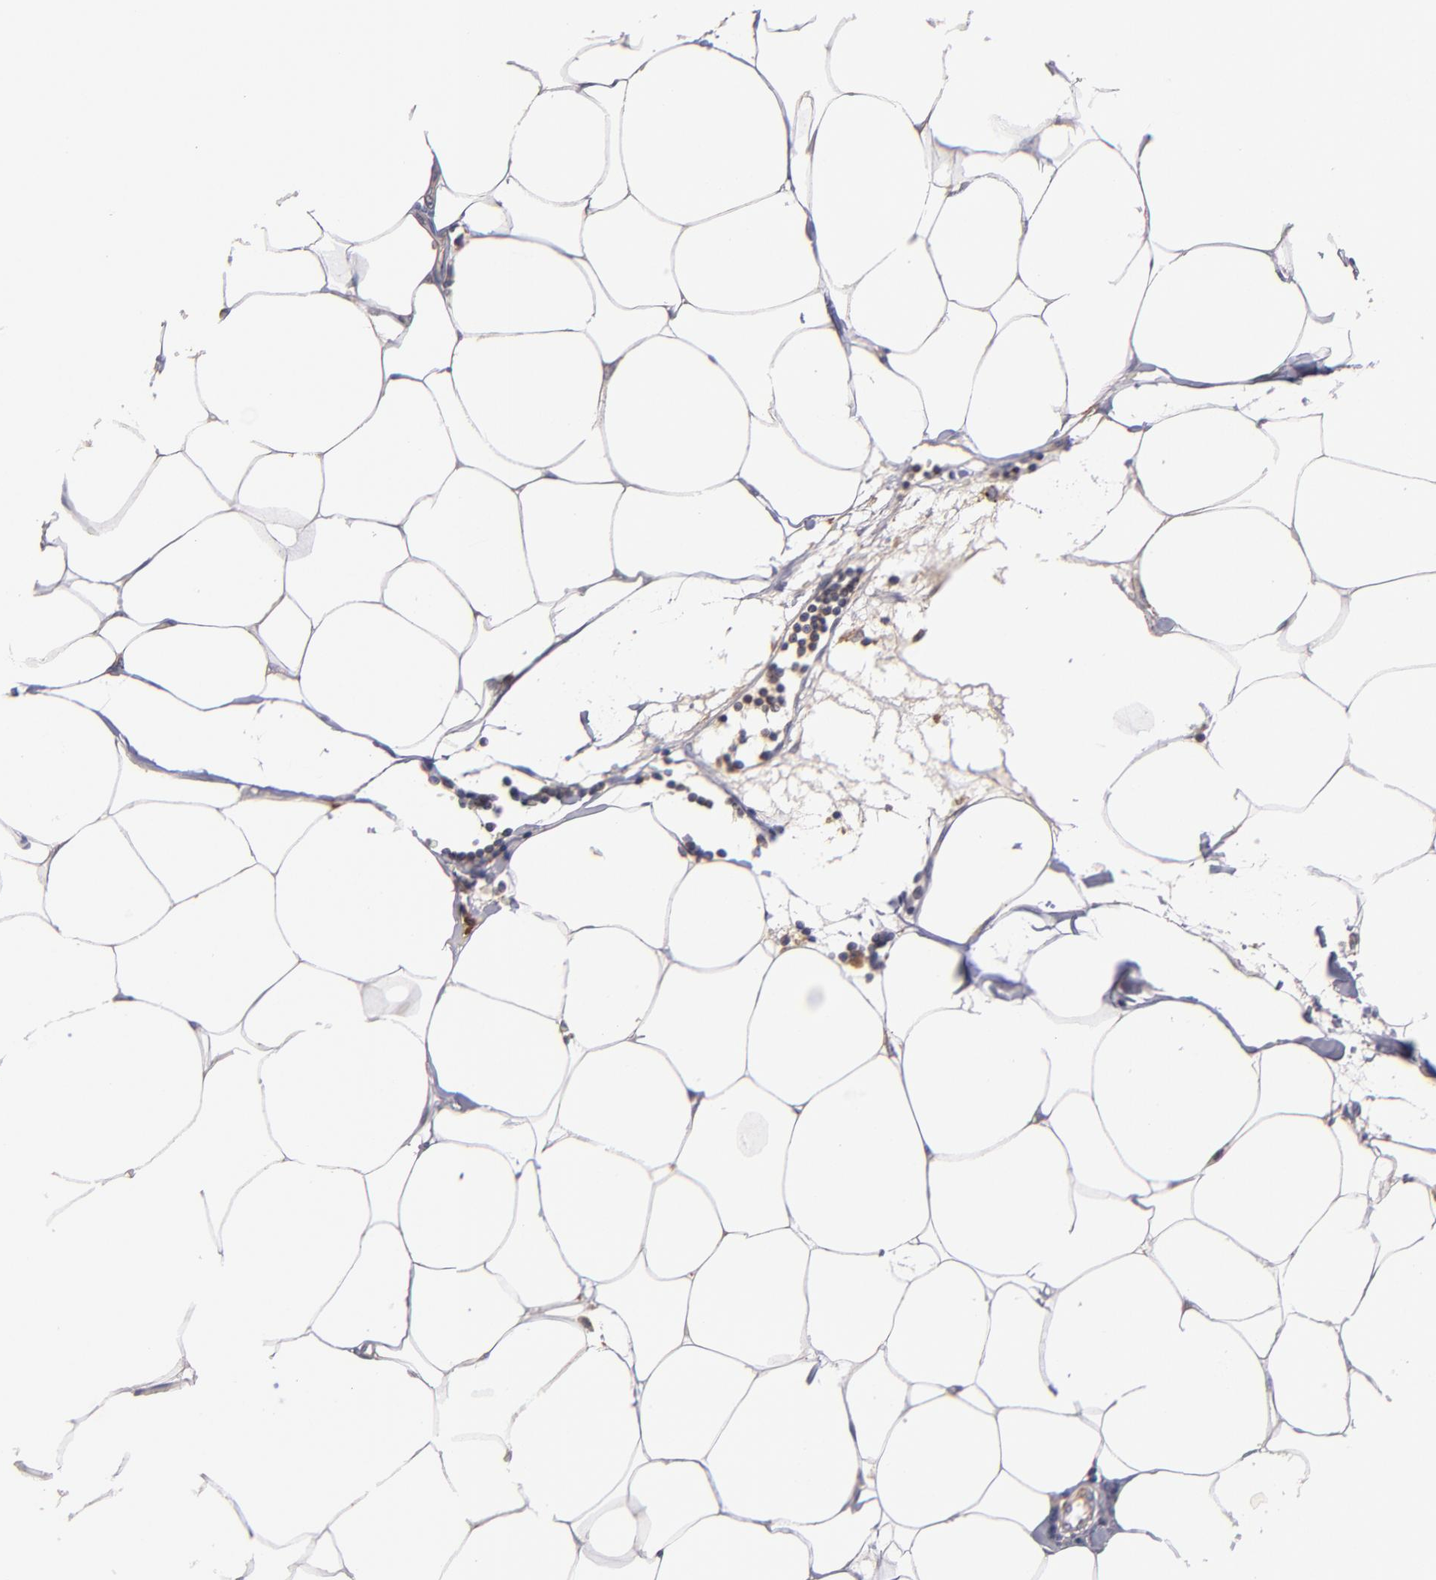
{"staining": {"intensity": "negative", "quantity": "none", "location": "none"}, "tissue": "adipose tissue", "cell_type": "Adipocytes", "image_type": "normal", "snomed": [{"axis": "morphology", "description": "Normal tissue, NOS"}, {"axis": "morphology", "description": "Adenocarcinoma, NOS"}, {"axis": "topography", "description": "Colon"}, {"axis": "topography", "description": "Peripheral nerve tissue"}], "caption": "The histopathology image reveals no significant positivity in adipocytes of adipose tissue.", "gene": "MAGEE1", "patient": {"sex": "male", "age": 14}}